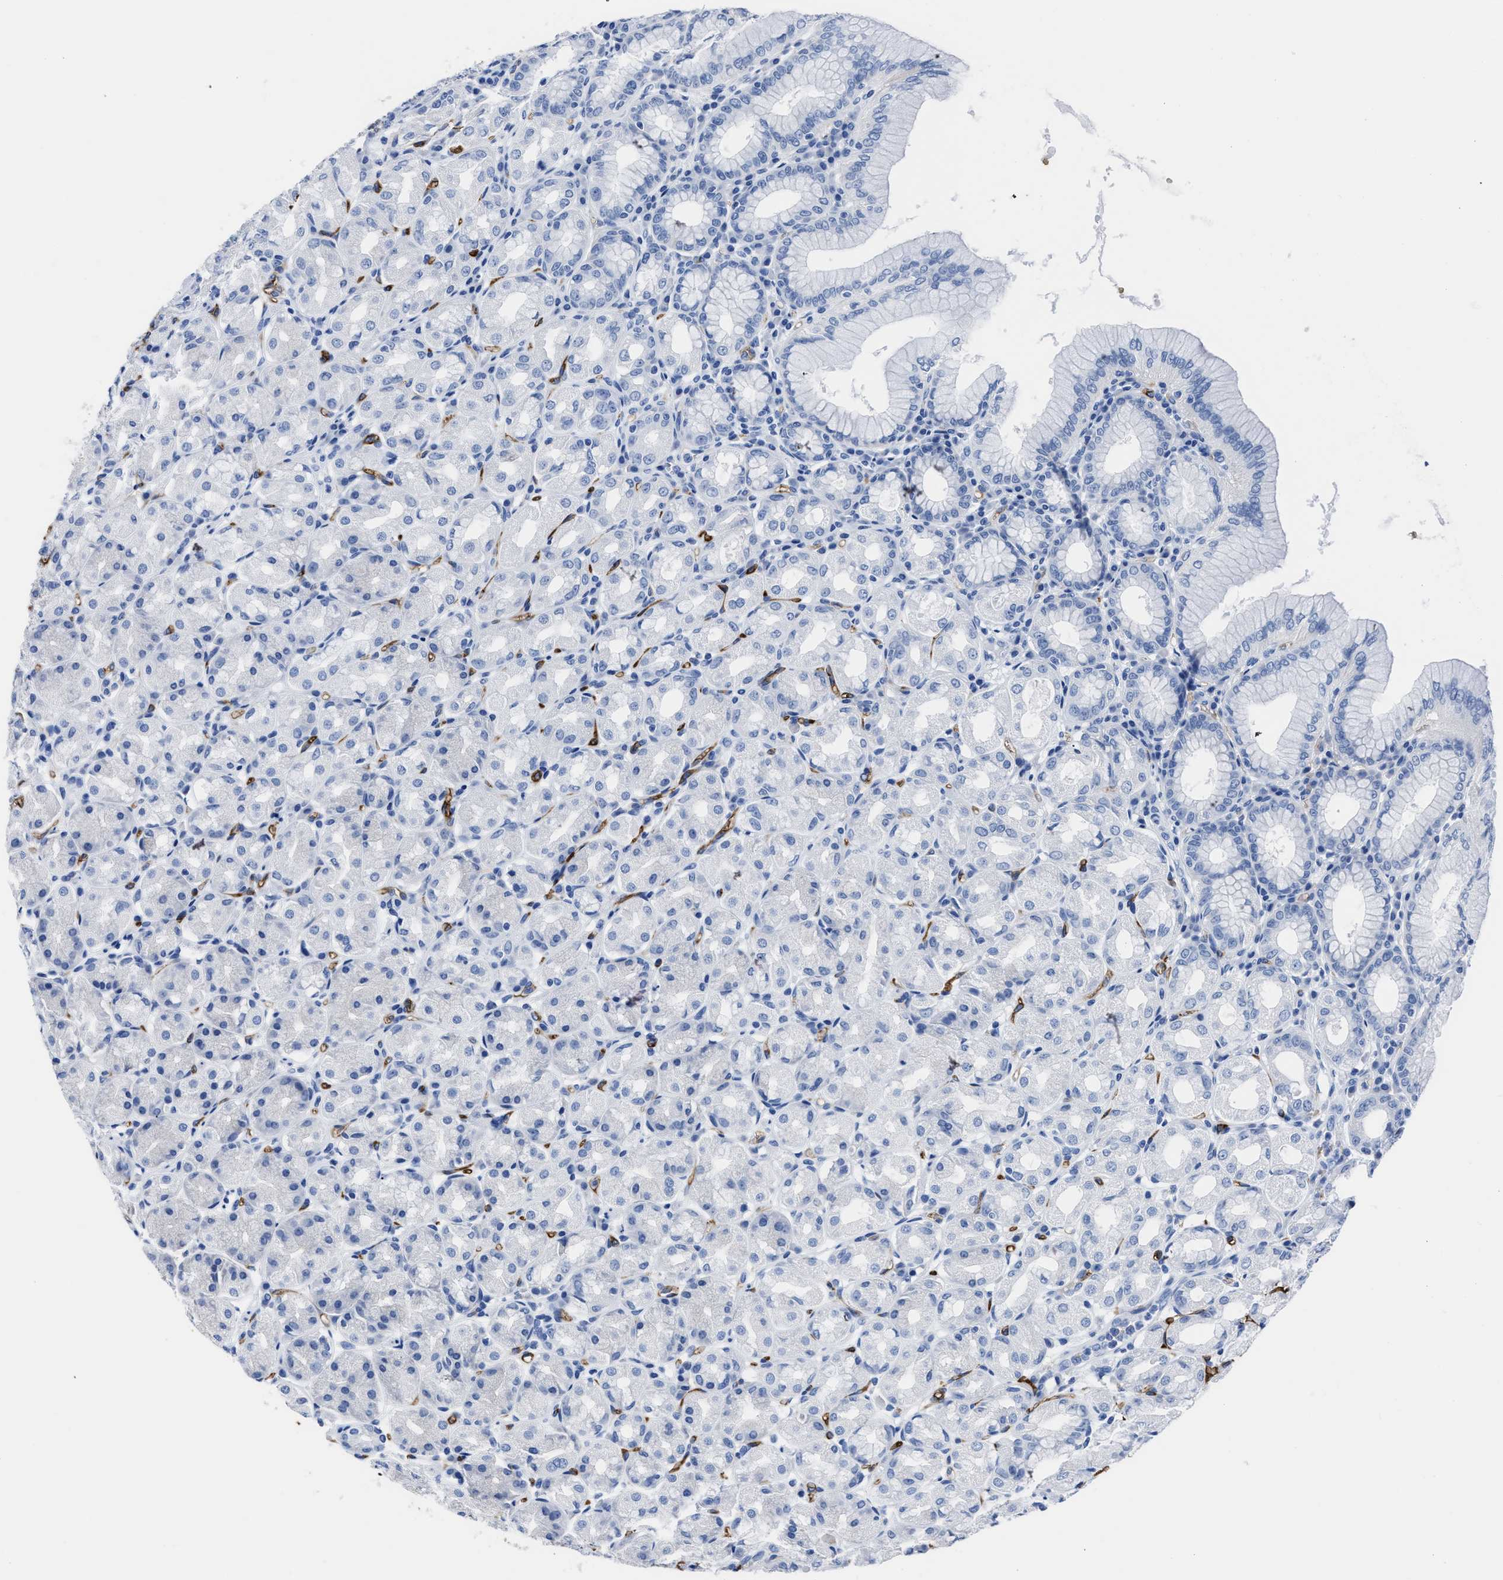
{"staining": {"intensity": "negative", "quantity": "none", "location": "none"}, "tissue": "stomach", "cell_type": "Glandular cells", "image_type": "normal", "snomed": [{"axis": "morphology", "description": "Normal tissue, NOS"}, {"axis": "topography", "description": "Stomach"}, {"axis": "topography", "description": "Stomach, lower"}], "caption": "DAB (3,3'-diaminobenzidine) immunohistochemical staining of unremarkable stomach demonstrates no significant positivity in glandular cells.", "gene": "AQP1", "patient": {"sex": "female", "age": 56}}